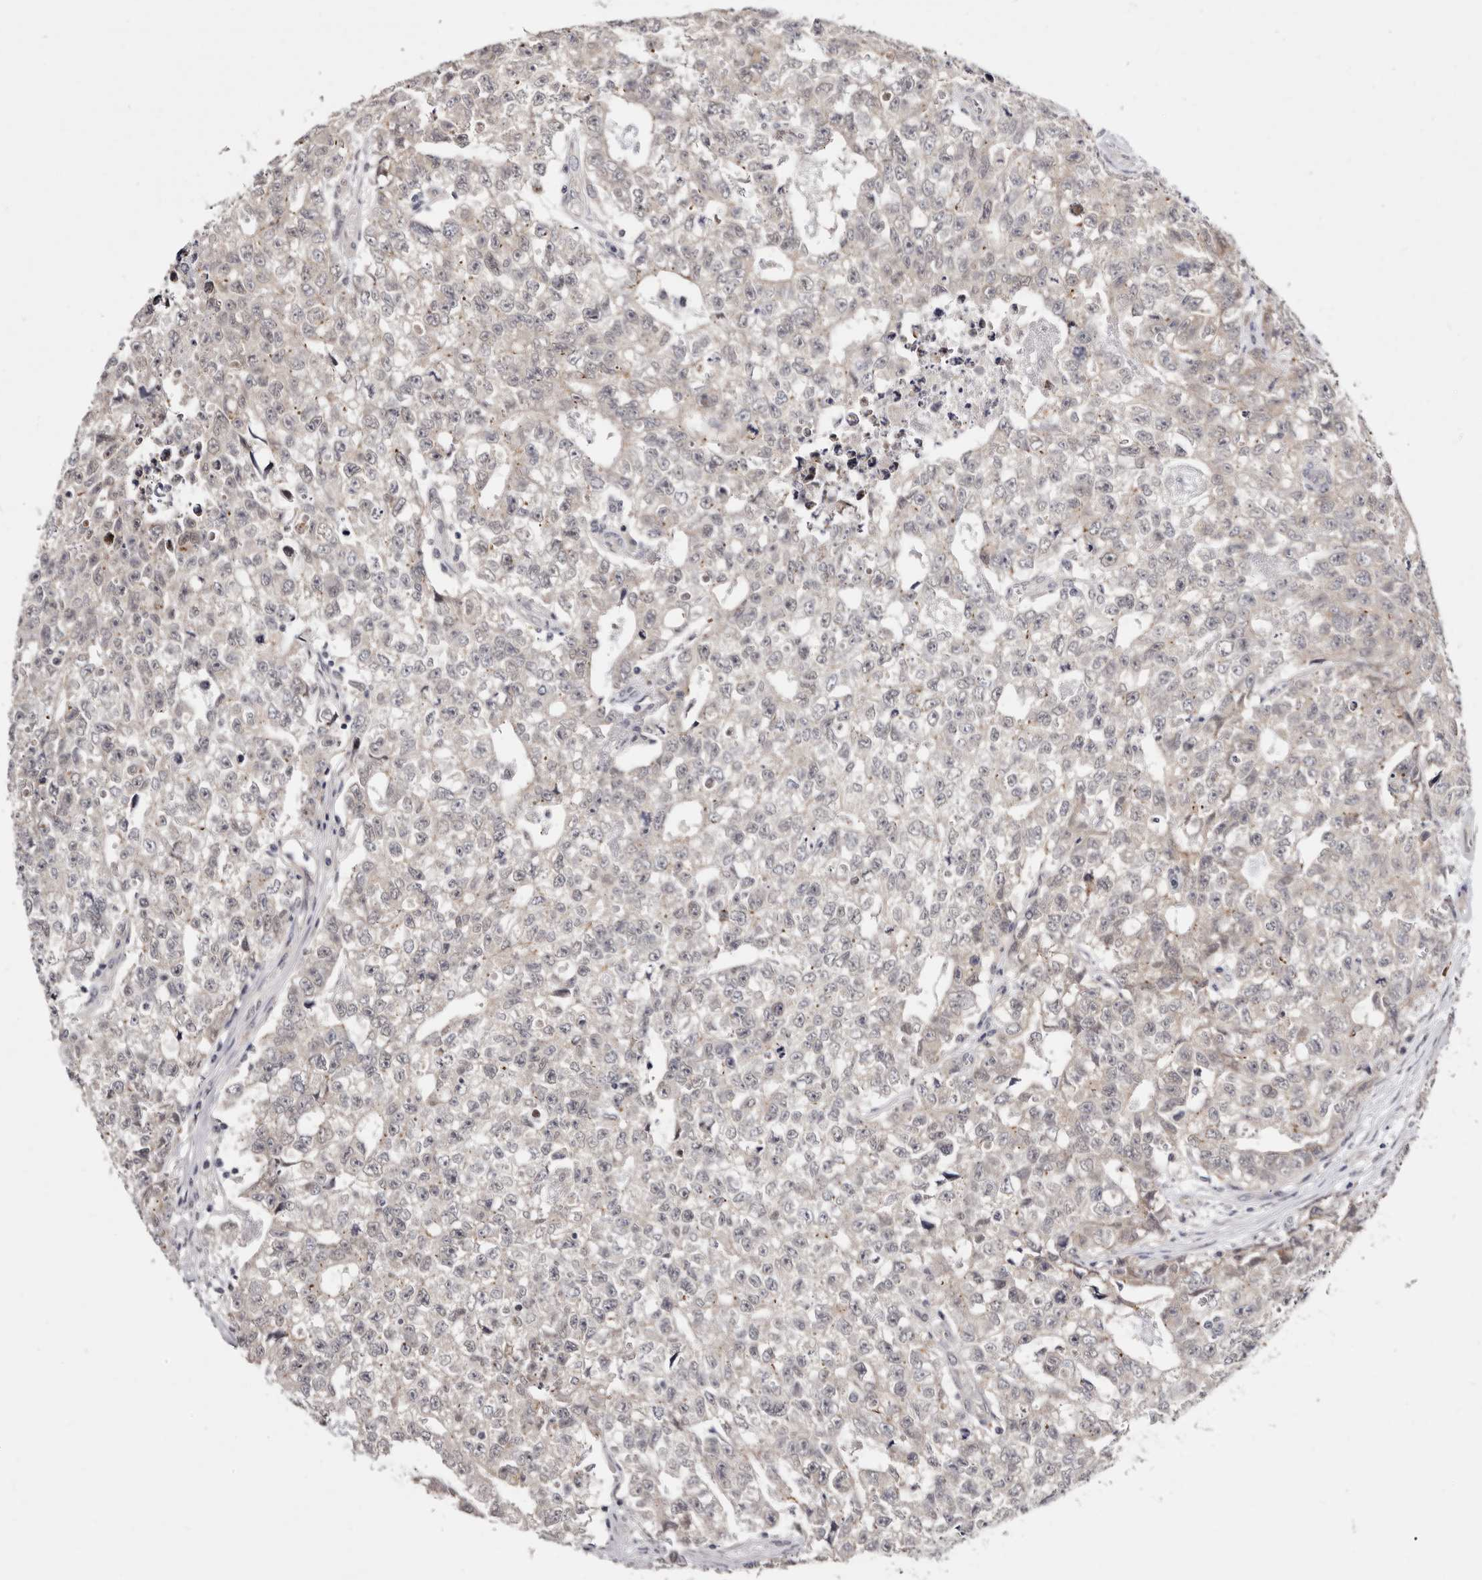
{"staining": {"intensity": "negative", "quantity": "none", "location": "none"}, "tissue": "testis cancer", "cell_type": "Tumor cells", "image_type": "cancer", "snomed": [{"axis": "morphology", "description": "Carcinoma, Embryonal, NOS"}, {"axis": "topography", "description": "Testis"}], "caption": "High magnification brightfield microscopy of testis cancer stained with DAB (3,3'-diaminobenzidine) (brown) and counterstained with hematoxylin (blue): tumor cells show no significant positivity. (DAB IHC visualized using brightfield microscopy, high magnification).", "gene": "KLHL4", "patient": {"sex": "male", "age": 28}}